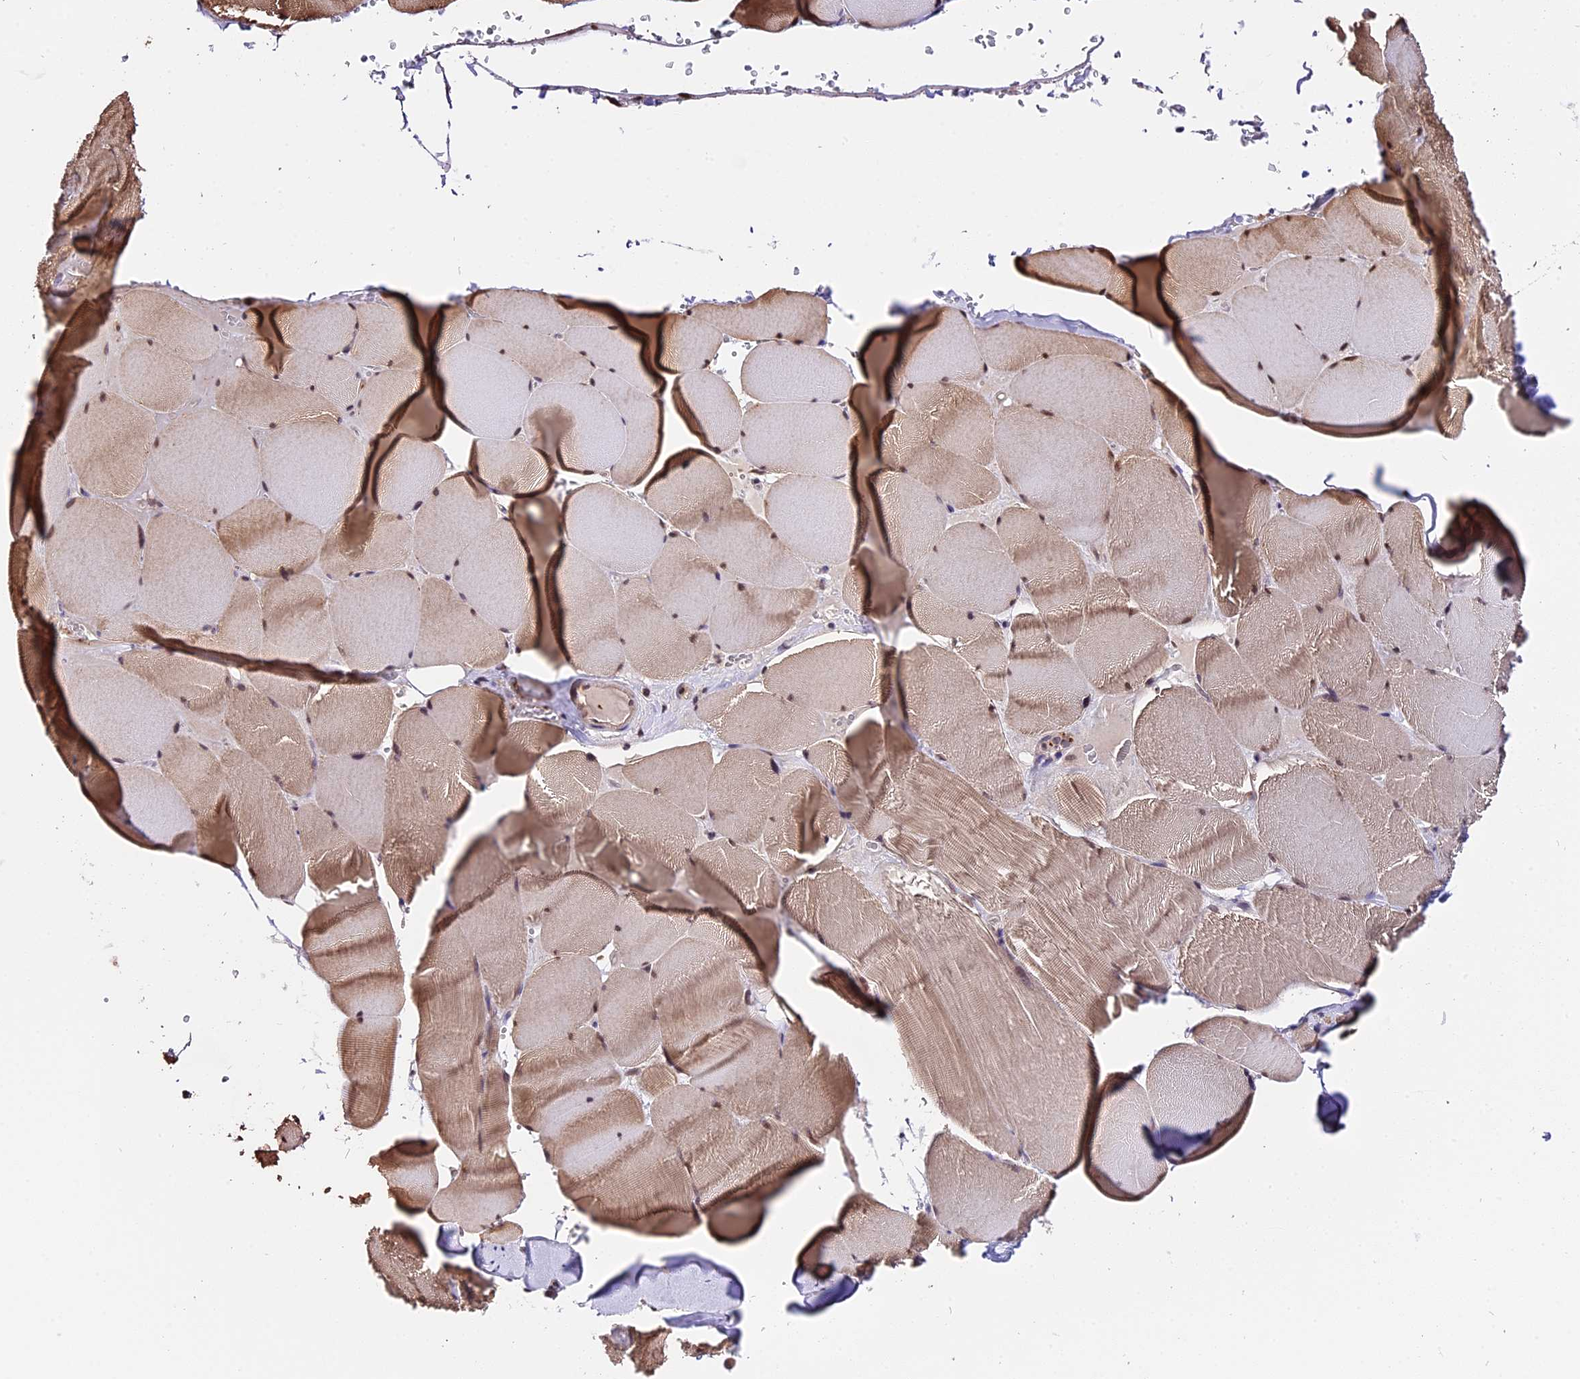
{"staining": {"intensity": "moderate", "quantity": "25%-75%", "location": "cytoplasmic/membranous,nuclear"}, "tissue": "skeletal muscle", "cell_type": "Myocytes", "image_type": "normal", "snomed": [{"axis": "morphology", "description": "Normal tissue, NOS"}, {"axis": "topography", "description": "Skeletal muscle"}, {"axis": "topography", "description": "Head-Neck"}], "caption": "Protein expression analysis of unremarkable skeletal muscle displays moderate cytoplasmic/membranous,nuclear expression in about 25%-75% of myocytes.", "gene": "HERPUD1", "patient": {"sex": "male", "age": 66}}